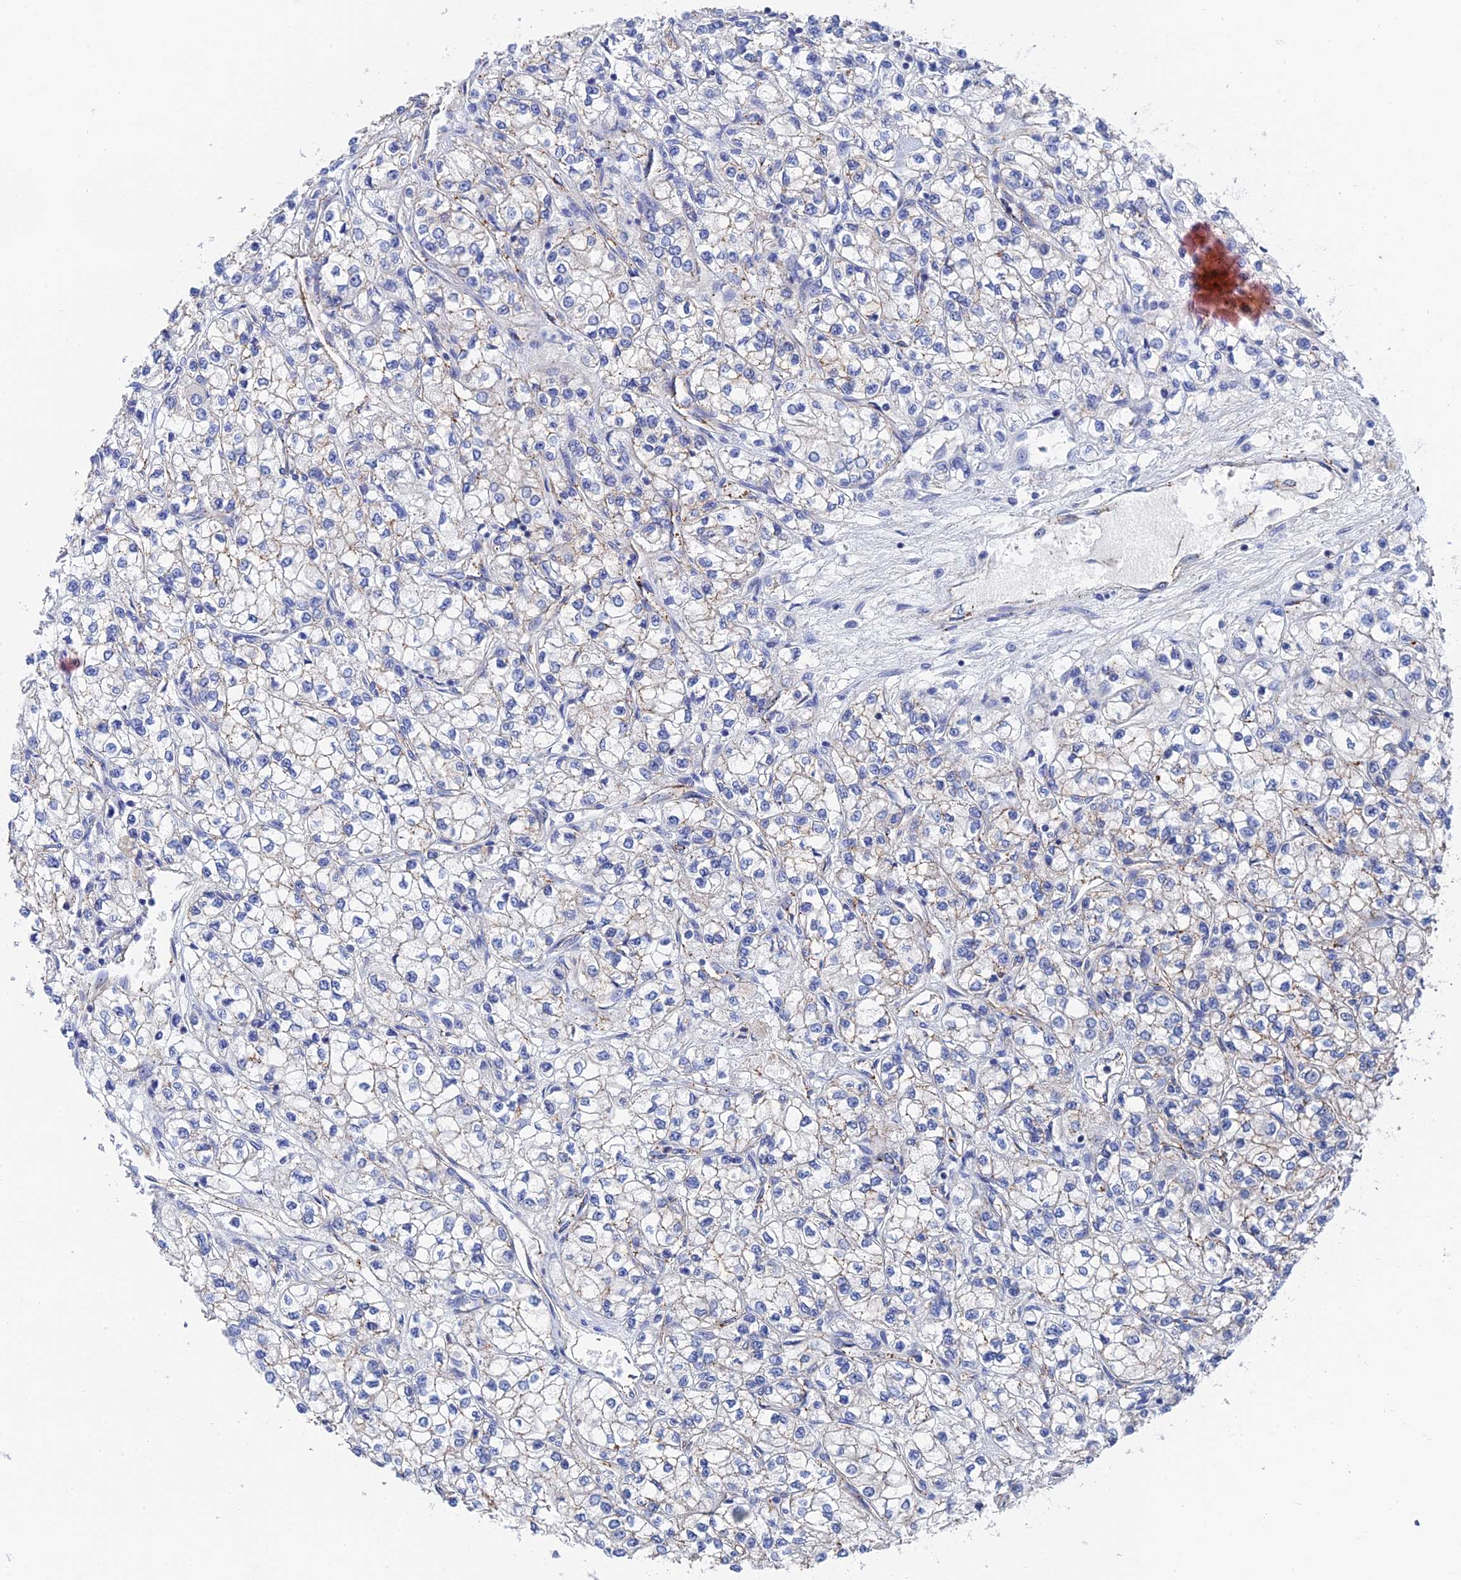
{"staining": {"intensity": "negative", "quantity": "none", "location": "none"}, "tissue": "renal cancer", "cell_type": "Tumor cells", "image_type": "cancer", "snomed": [{"axis": "morphology", "description": "Adenocarcinoma, NOS"}, {"axis": "topography", "description": "Kidney"}], "caption": "This is a image of immunohistochemistry (IHC) staining of renal cancer (adenocarcinoma), which shows no staining in tumor cells.", "gene": "MTHFSD", "patient": {"sex": "male", "age": 80}}